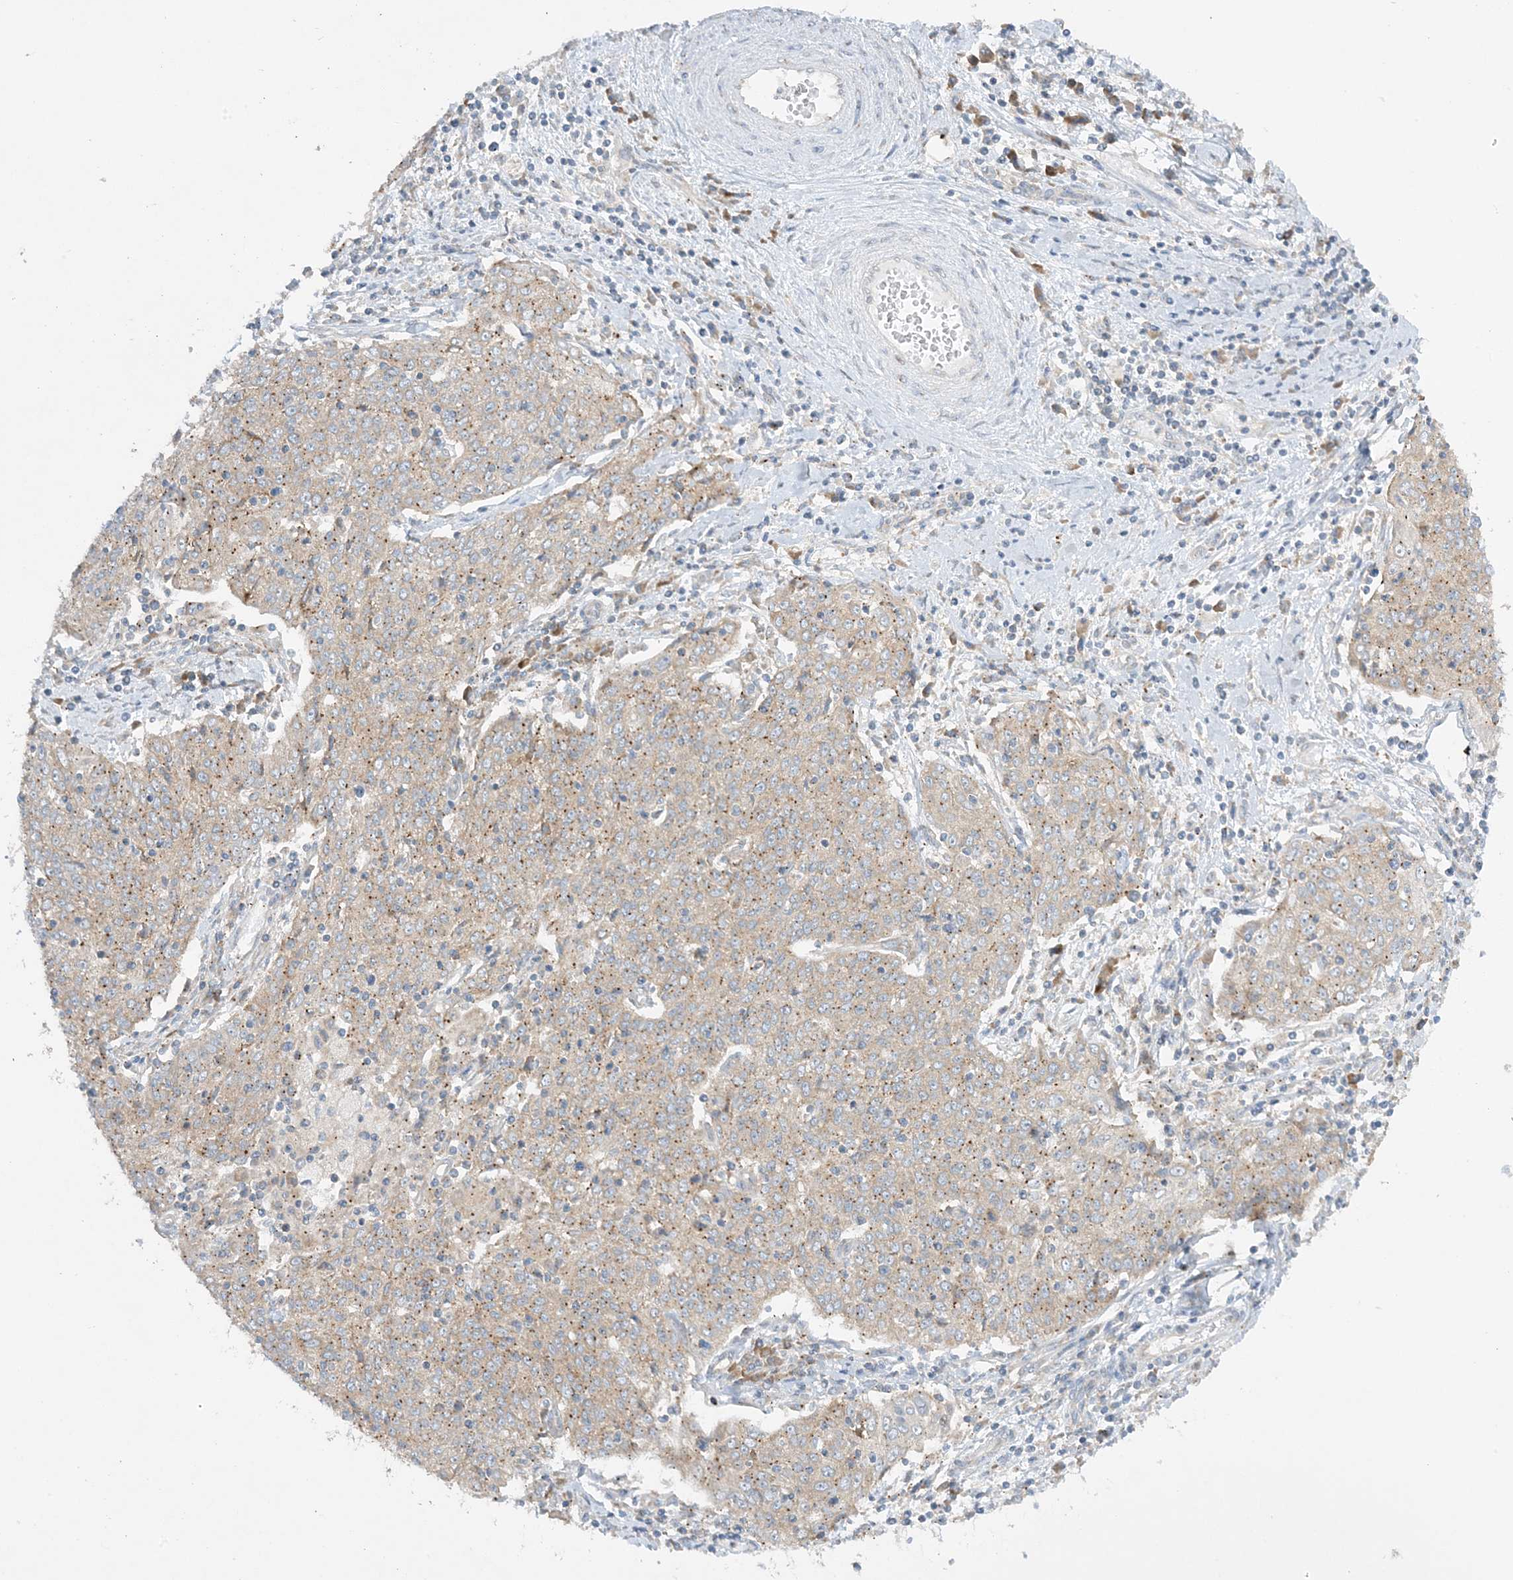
{"staining": {"intensity": "negative", "quantity": "none", "location": "none"}, "tissue": "cervical cancer", "cell_type": "Tumor cells", "image_type": "cancer", "snomed": [{"axis": "morphology", "description": "Squamous cell carcinoma, NOS"}, {"axis": "topography", "description": "Cervix"}], "caption": "Image shows no protein staining in tumor cells of cervical squamous cell carcinoma tissue.", "gene": "RPP40", "patient": {"sex": "female", "age": 48}}